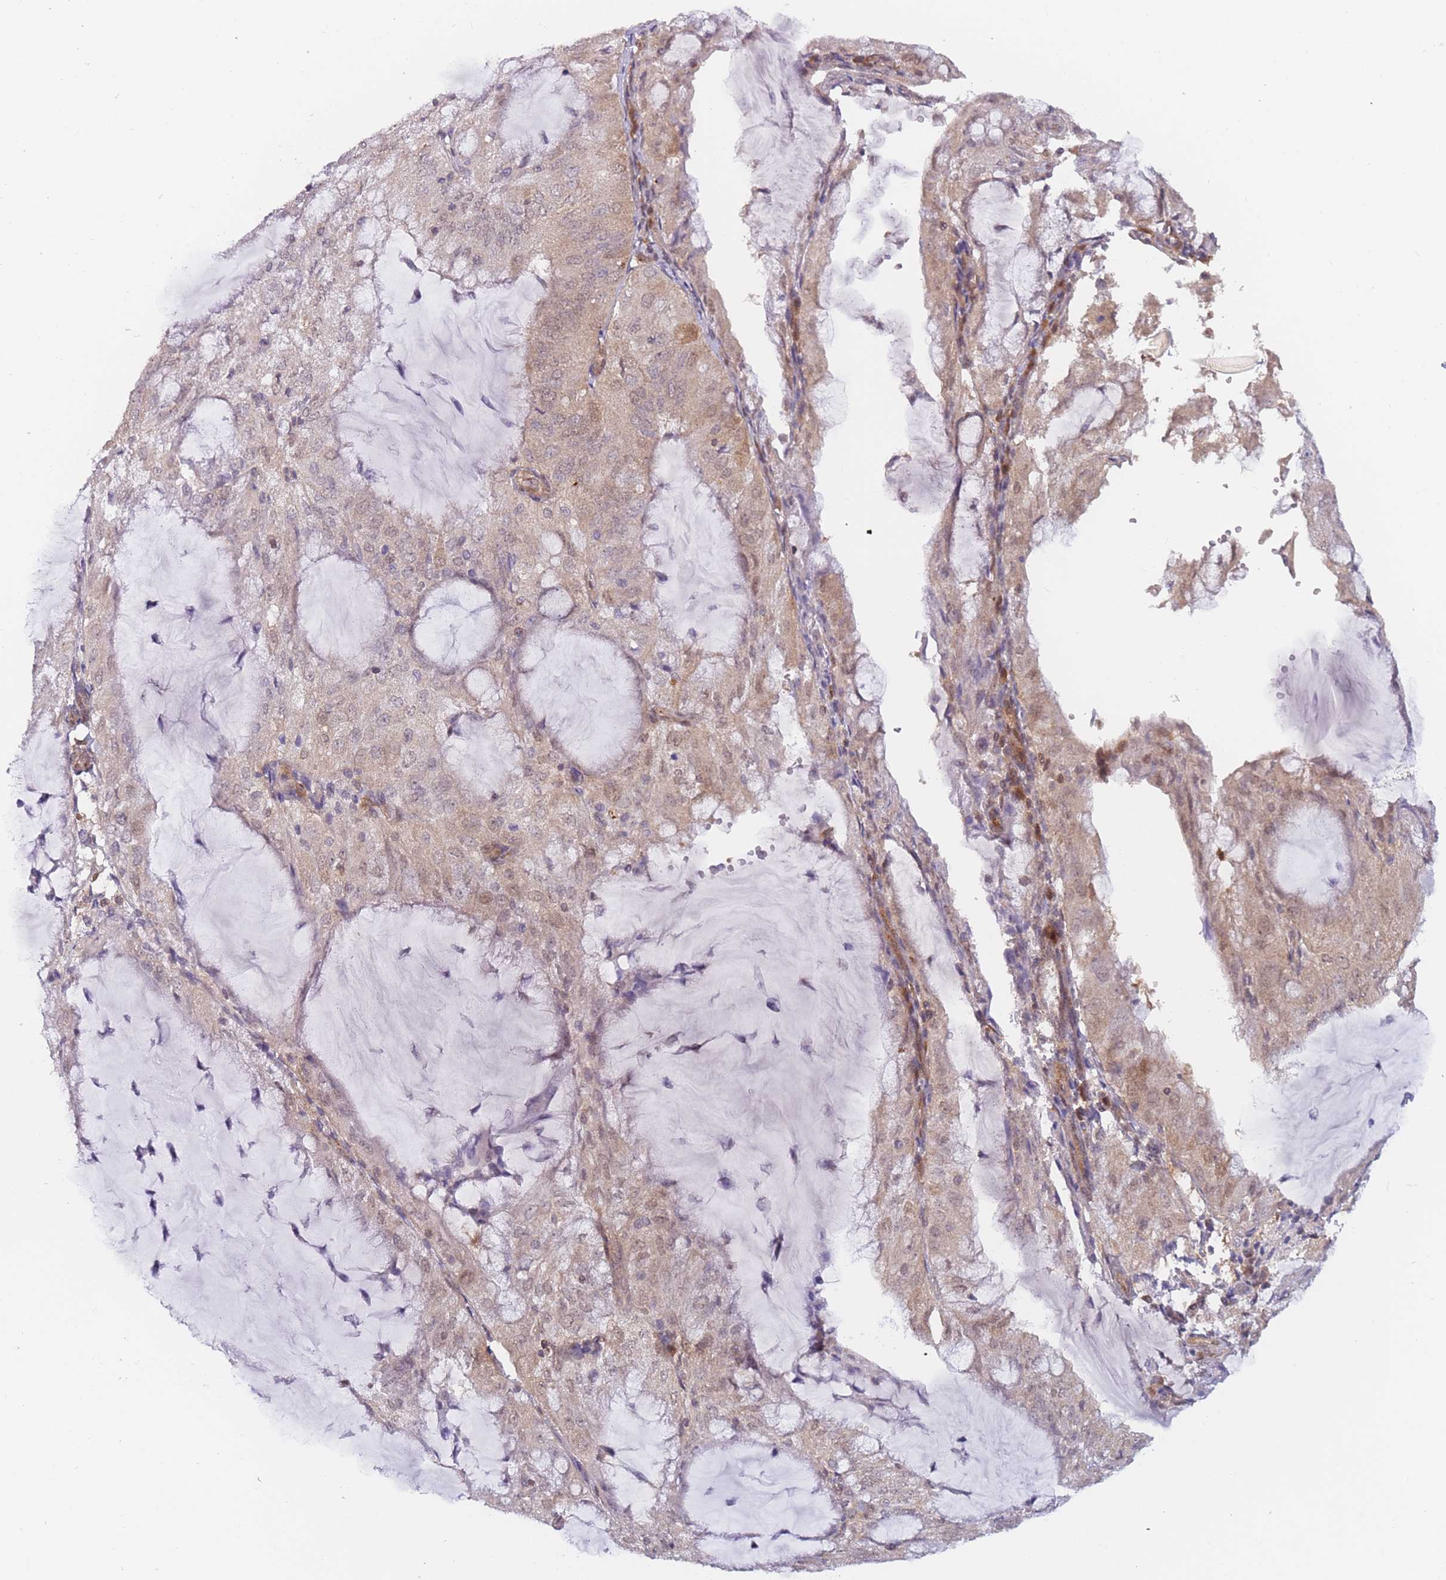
{"staining": {"intensity": "weak", "quantity": "25%-75%", "location": "cytoplasmic/membranous,nuclear"}, "tissue": "endometrial cancer", "cell_type": "Tumor cells", "image_type": "cancer", "snomed": [{"axis": "morphology", "description": "Adenocarcinoma, NOS"}, {"axis": "topography", "description": "Endometrium"}], "caption": "Human endometrial adenocarcinoma stained with a brown dye displays weak cytoplasmic/membranous and nuclear positive expression in about 25%-75% of tumor cells.", "gene": "MRI1", "patient": {"sex": "female", "age": 81}}